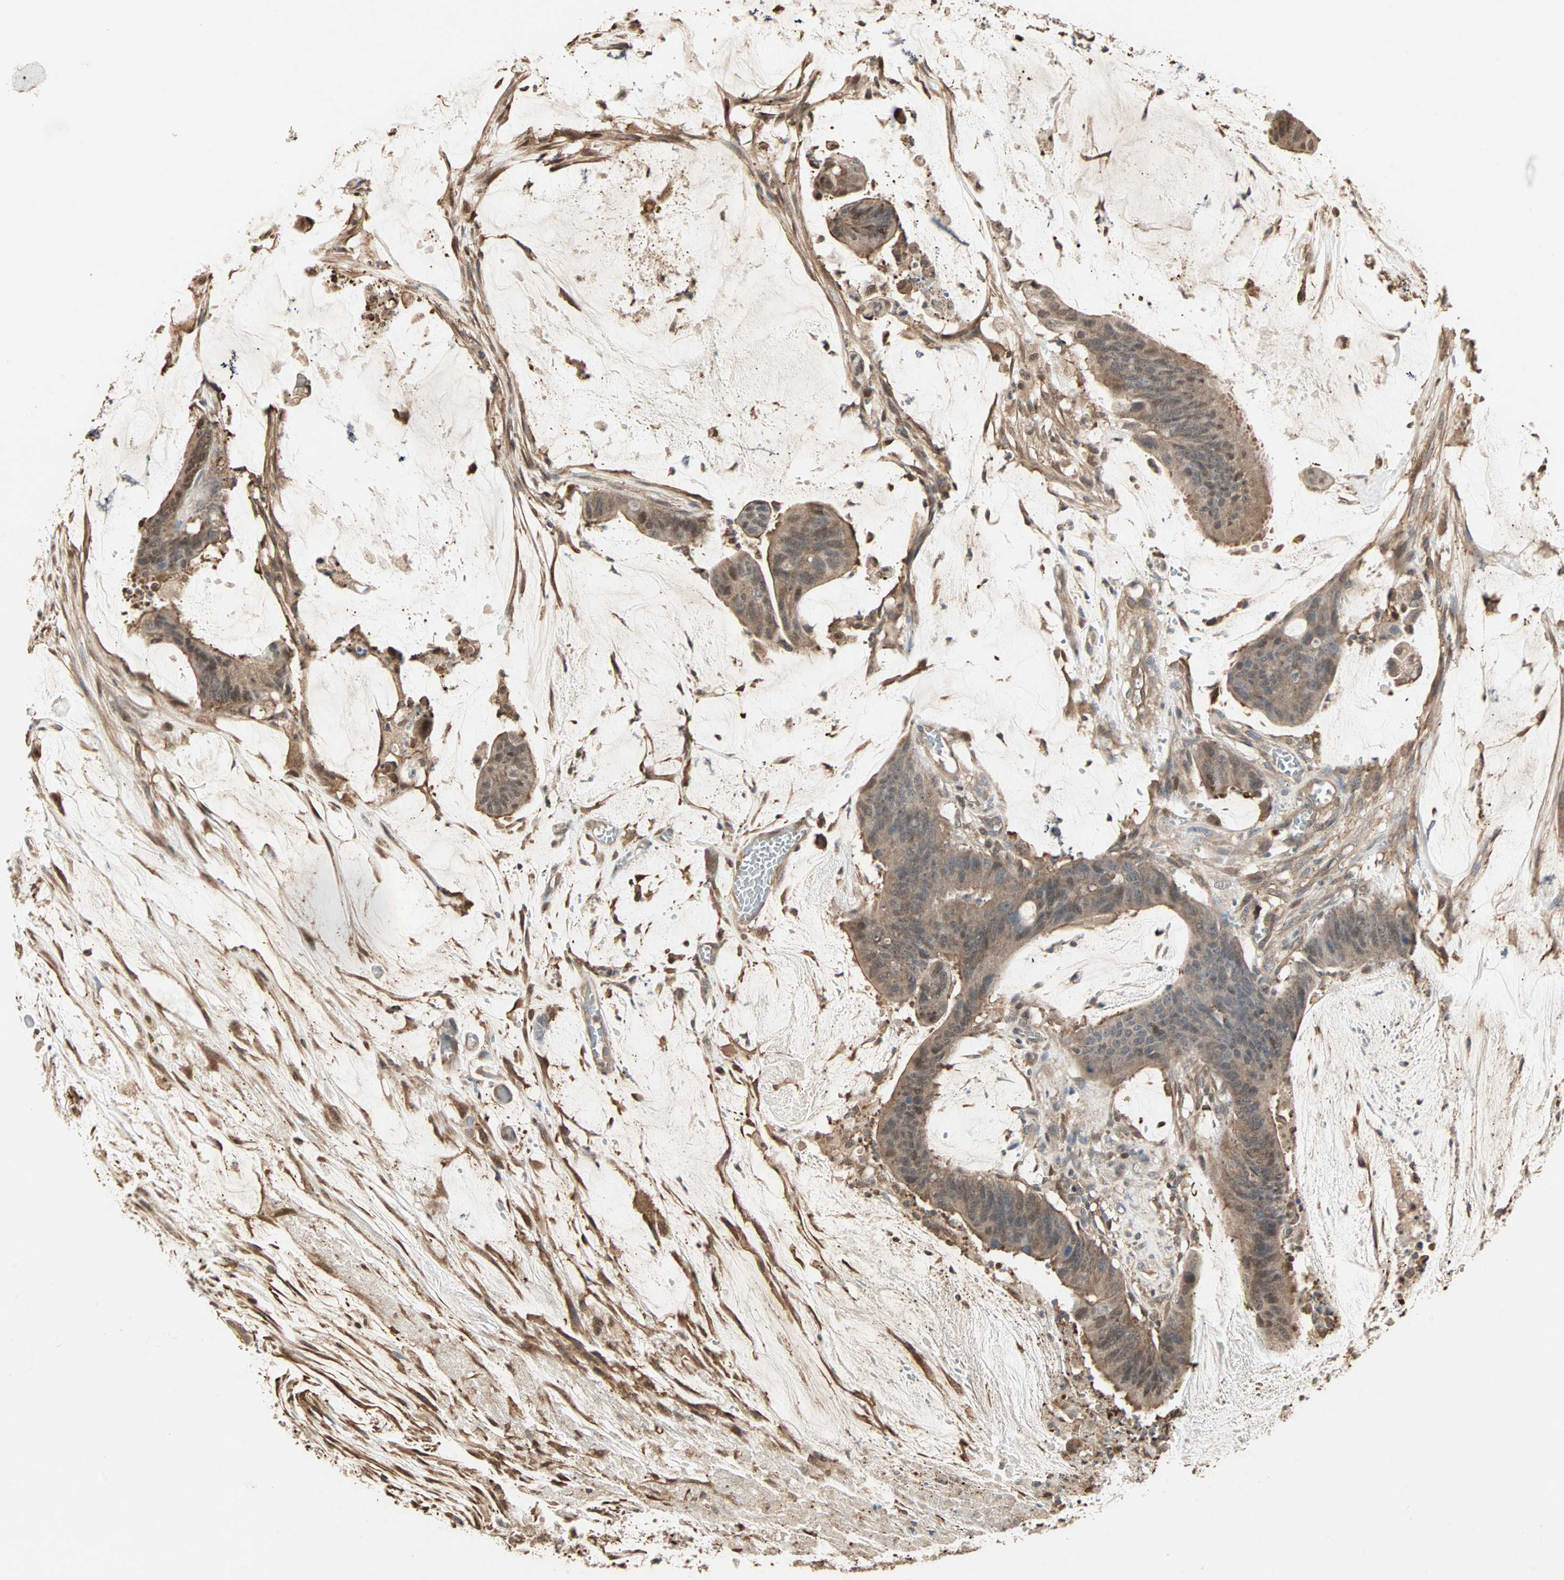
{"staining": {"intensity": "moderate", "quantity": ">75%", "location": "cytoplasmic/membranous,nuclear"}, "tissue": "colorectal cancer", "cell_type": "Tumor cells", "image_type": "cancer", "snomed": [{"axis": "morphology", "description": "Adenocarcinoma, NOS"}, {"axis": "topography", "description": "Rectum"}], "caption": "Immunohistochemical staining of human colorectal cancer displays medium levels of moderate cytoplasmic/membranous and nuclear expression in about >75% of tumor cells.", "gene": "DRG2", "patient": {"sex": "female", "age": 66}}